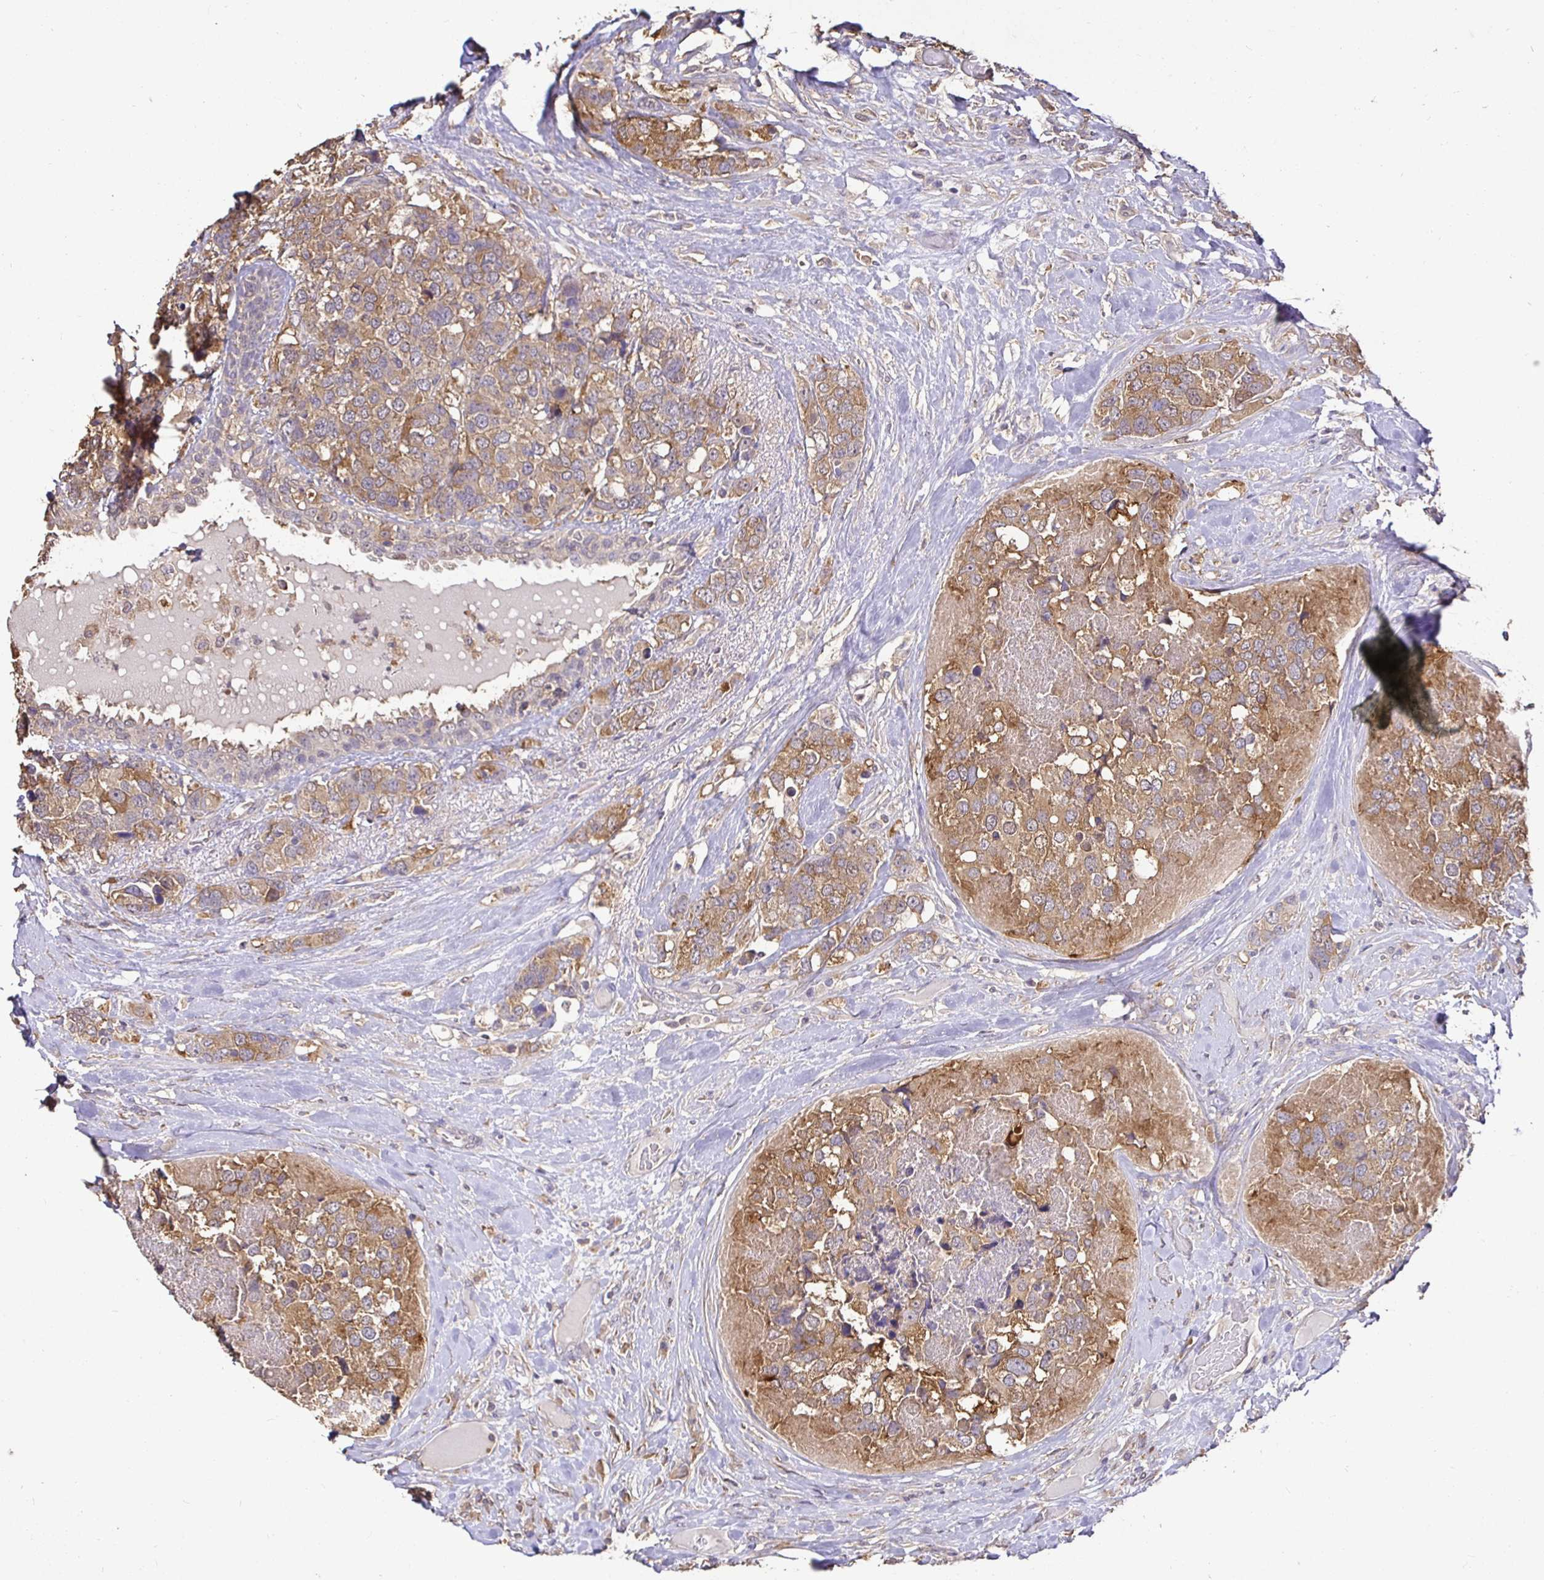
{"staining": {"intensity": "moderate", "quantity": ">75%", "location": "cytoplasmic/membranous"}, "tissue": "breast cancer", "cell_type": "Tumor cells", "image_type": "cancer", "snomed": [{"axis": "morphology", "description": "Lobular carcinoma"}, {"axis": "topography", "description": "Breast"}], "caption": "Brown immunohistochemical staining in breast cancer shows moderate cytoplasmic/membranous expression in approximately >75% of tumor cells.", "gene": "MAPK8IP3", "patient": {"sex": "female", "age": 59}}